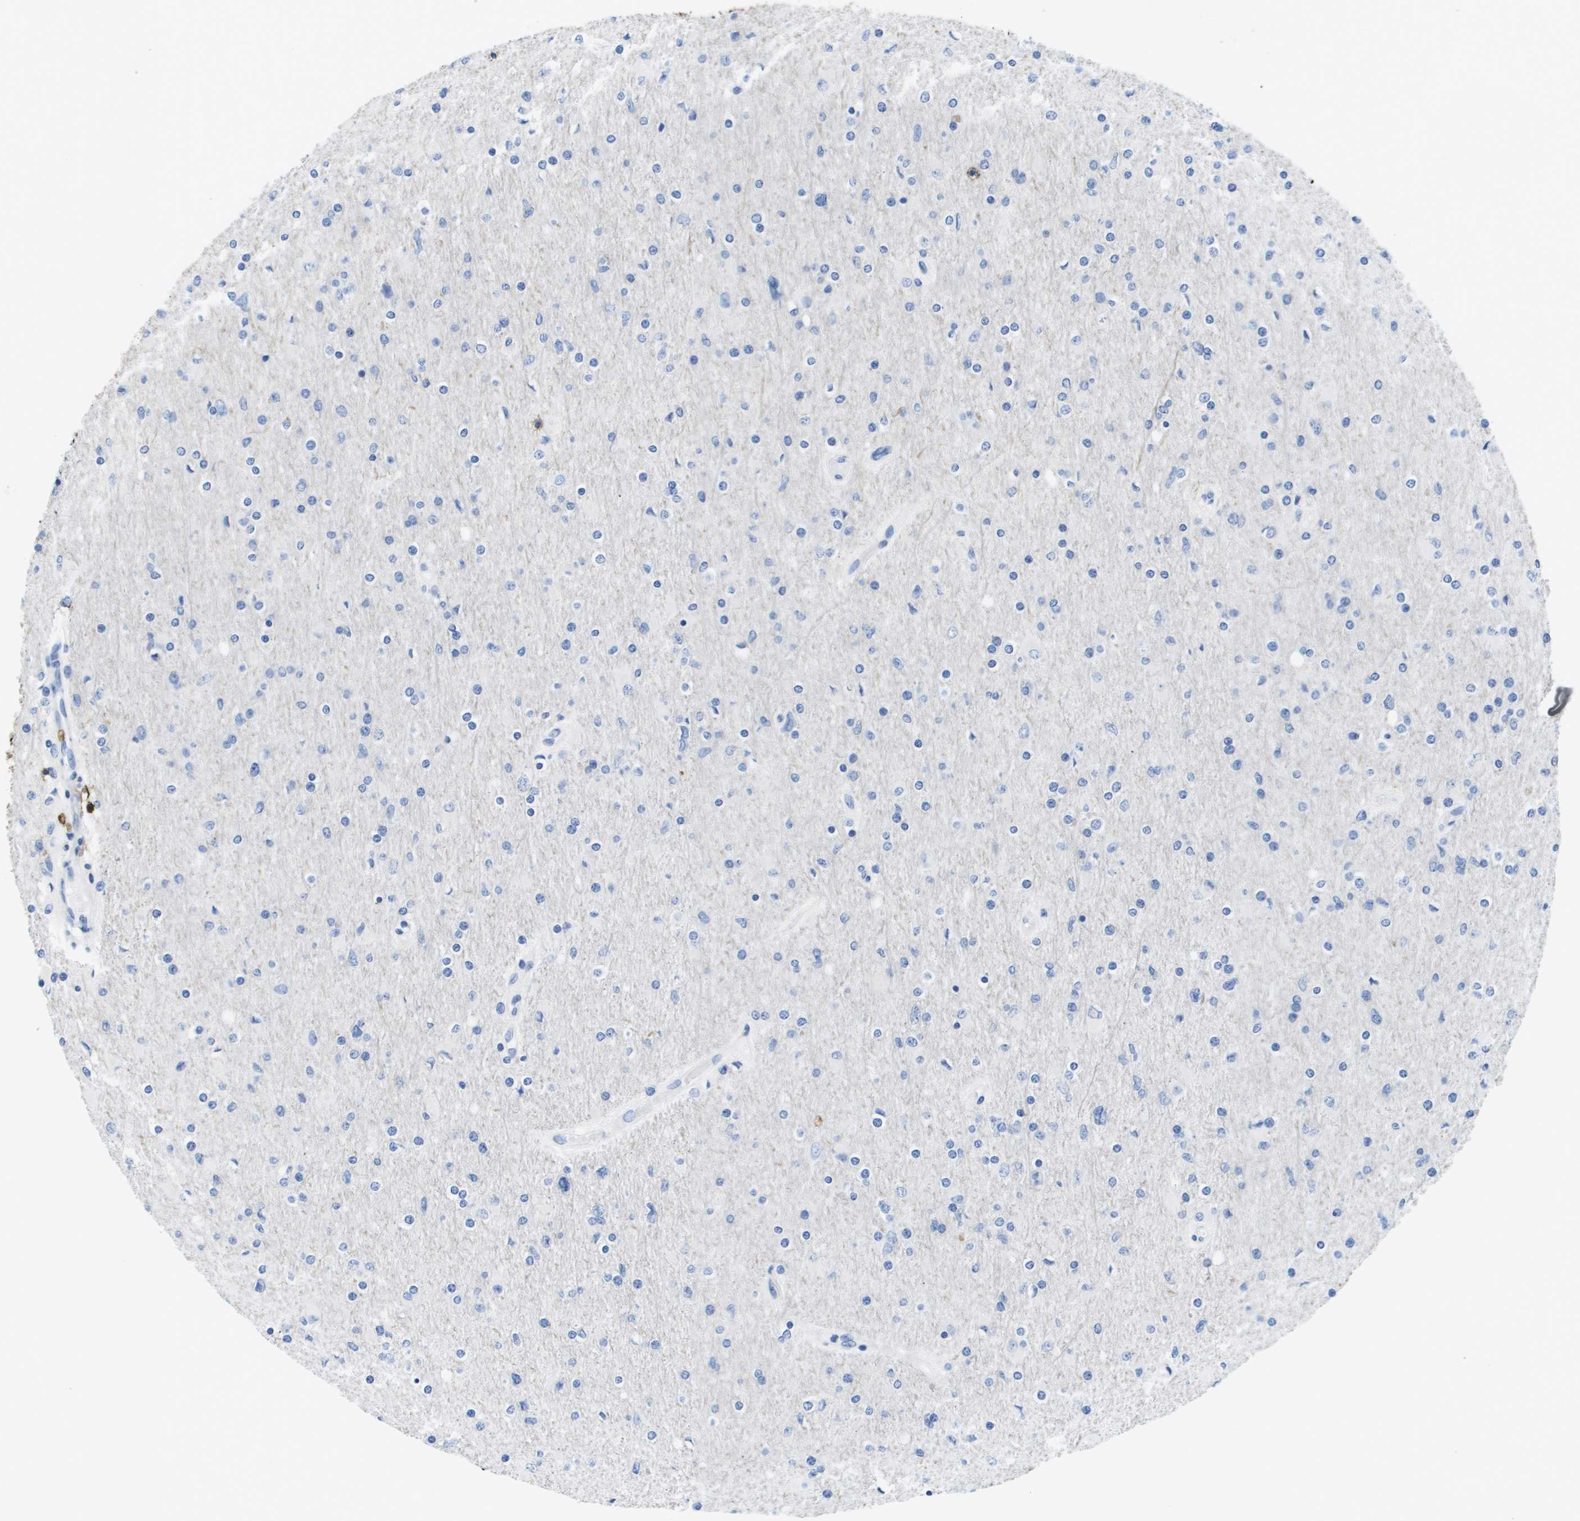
{"staining": {"intensity": "negative", "quantity": "none", "location": "none"}, "tissue": "glioma", "cell_type": "Tumor cells", "image_type": "cancer", "snomed": [{"axis": "morphology", "description": "Glioma, malignant, High grade"}, {"axis": "topography", "description": "Cerebral cortex"}], "caption": "This is an immunohistochemistry photomicrograph of human malignant high-grade glioma. There is no staining in tumor cells.", "gene": "MS4A1", "patient": {"sex": "female", "age": 36}}